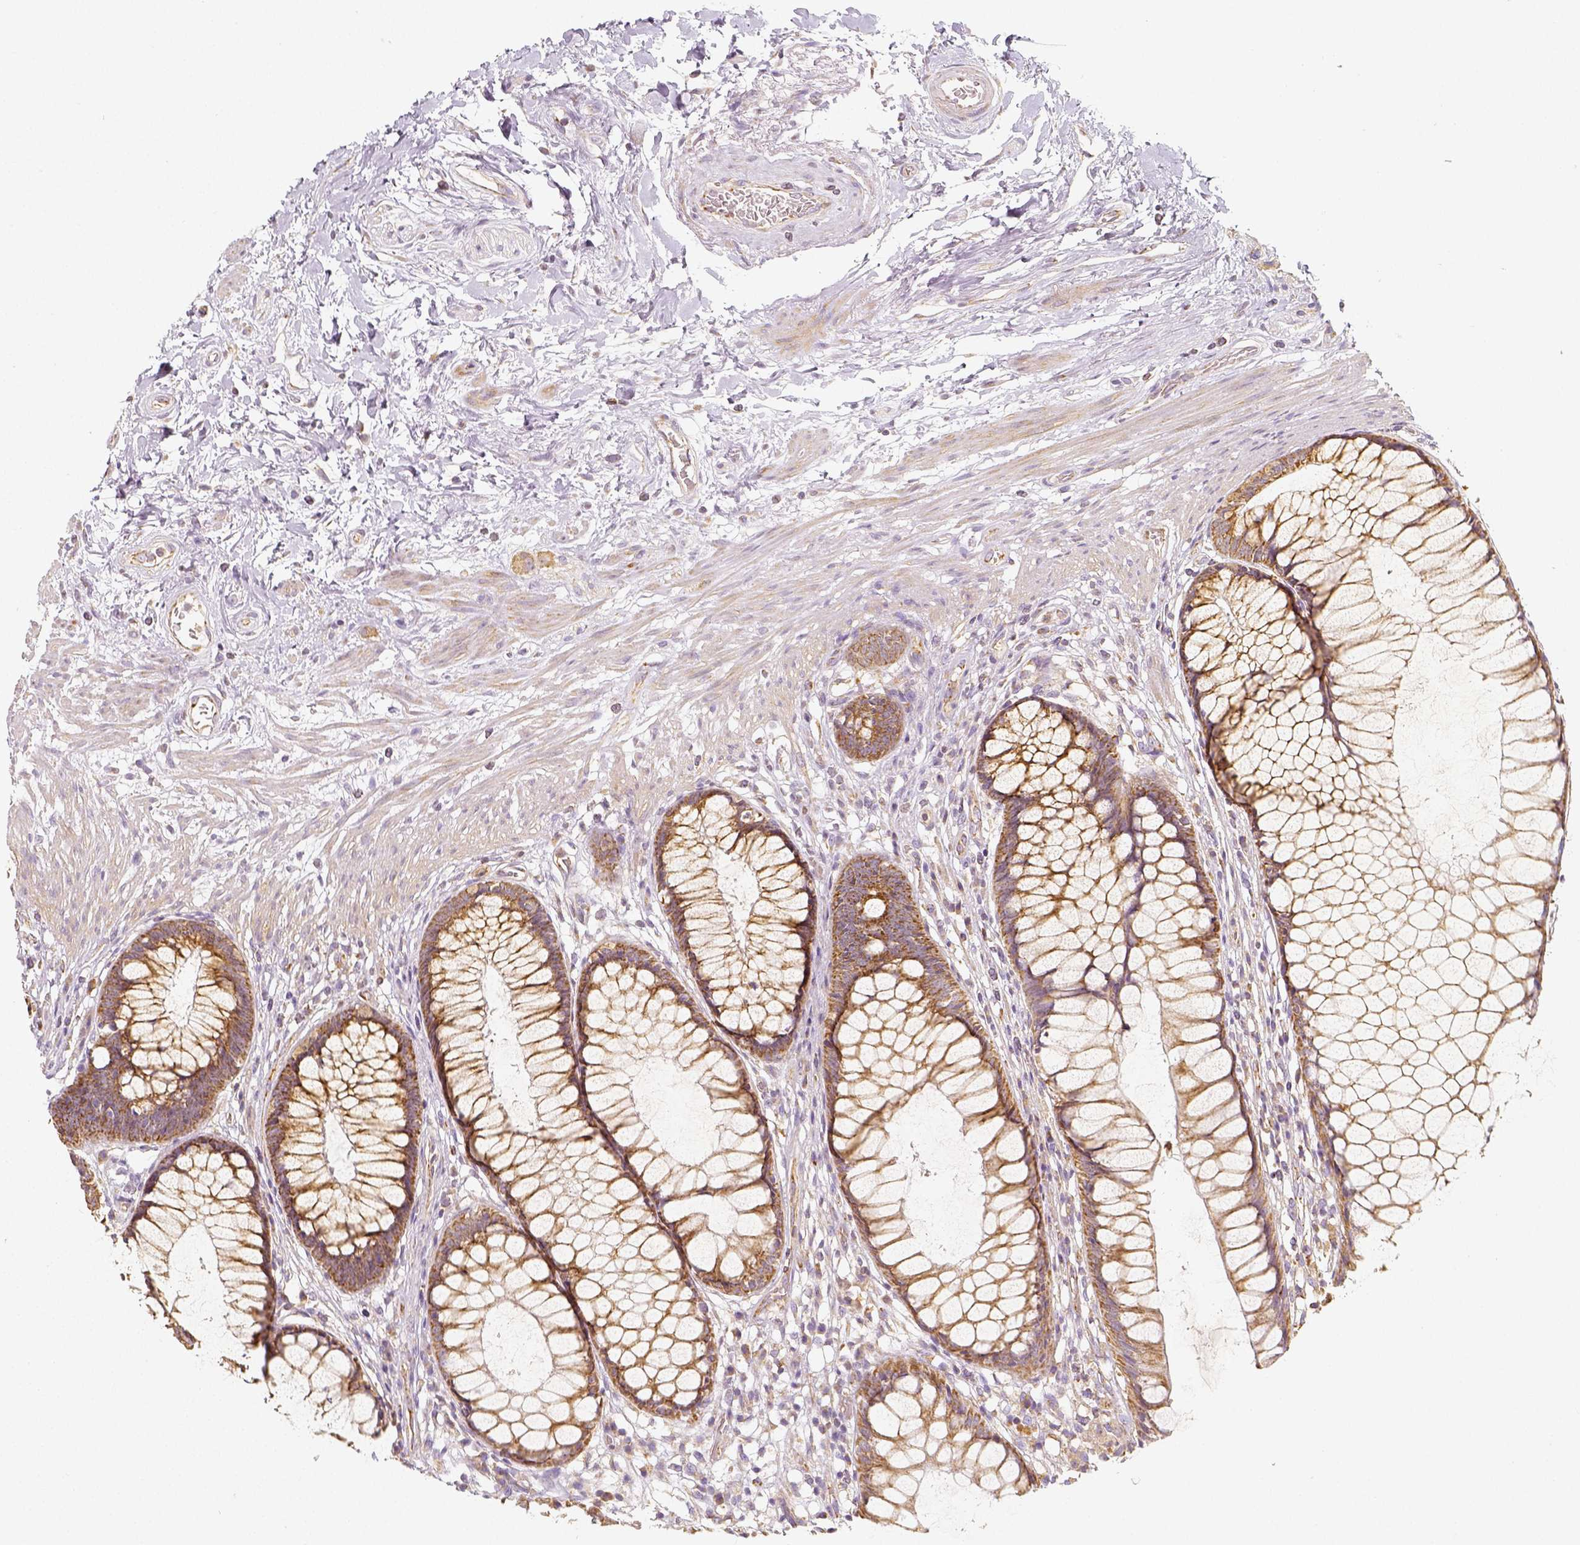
{"staining": {"intensity": "moderate", "quantity": ">75%", "location": "cytoplasmic/membranous"}, "tissue": "rectum", "cell_type": "Glandular cells", "image_type": "normal", "snomed": [{"axis": "morphology", "description": "Normal tissue, NOS"}, {"axis": "topography", "description": "Smooth muscle"}, {"axis": "topography", "description": "Rectum"}], "caption": "Immunohistochemistry of unremarkable rectum demonstrates medium levels of moderate cytoplasmic/membranous positivity in about >75% of glandular cells.", "gene": "PGAM5", "patient": {"sex": "male", "age": 53}}